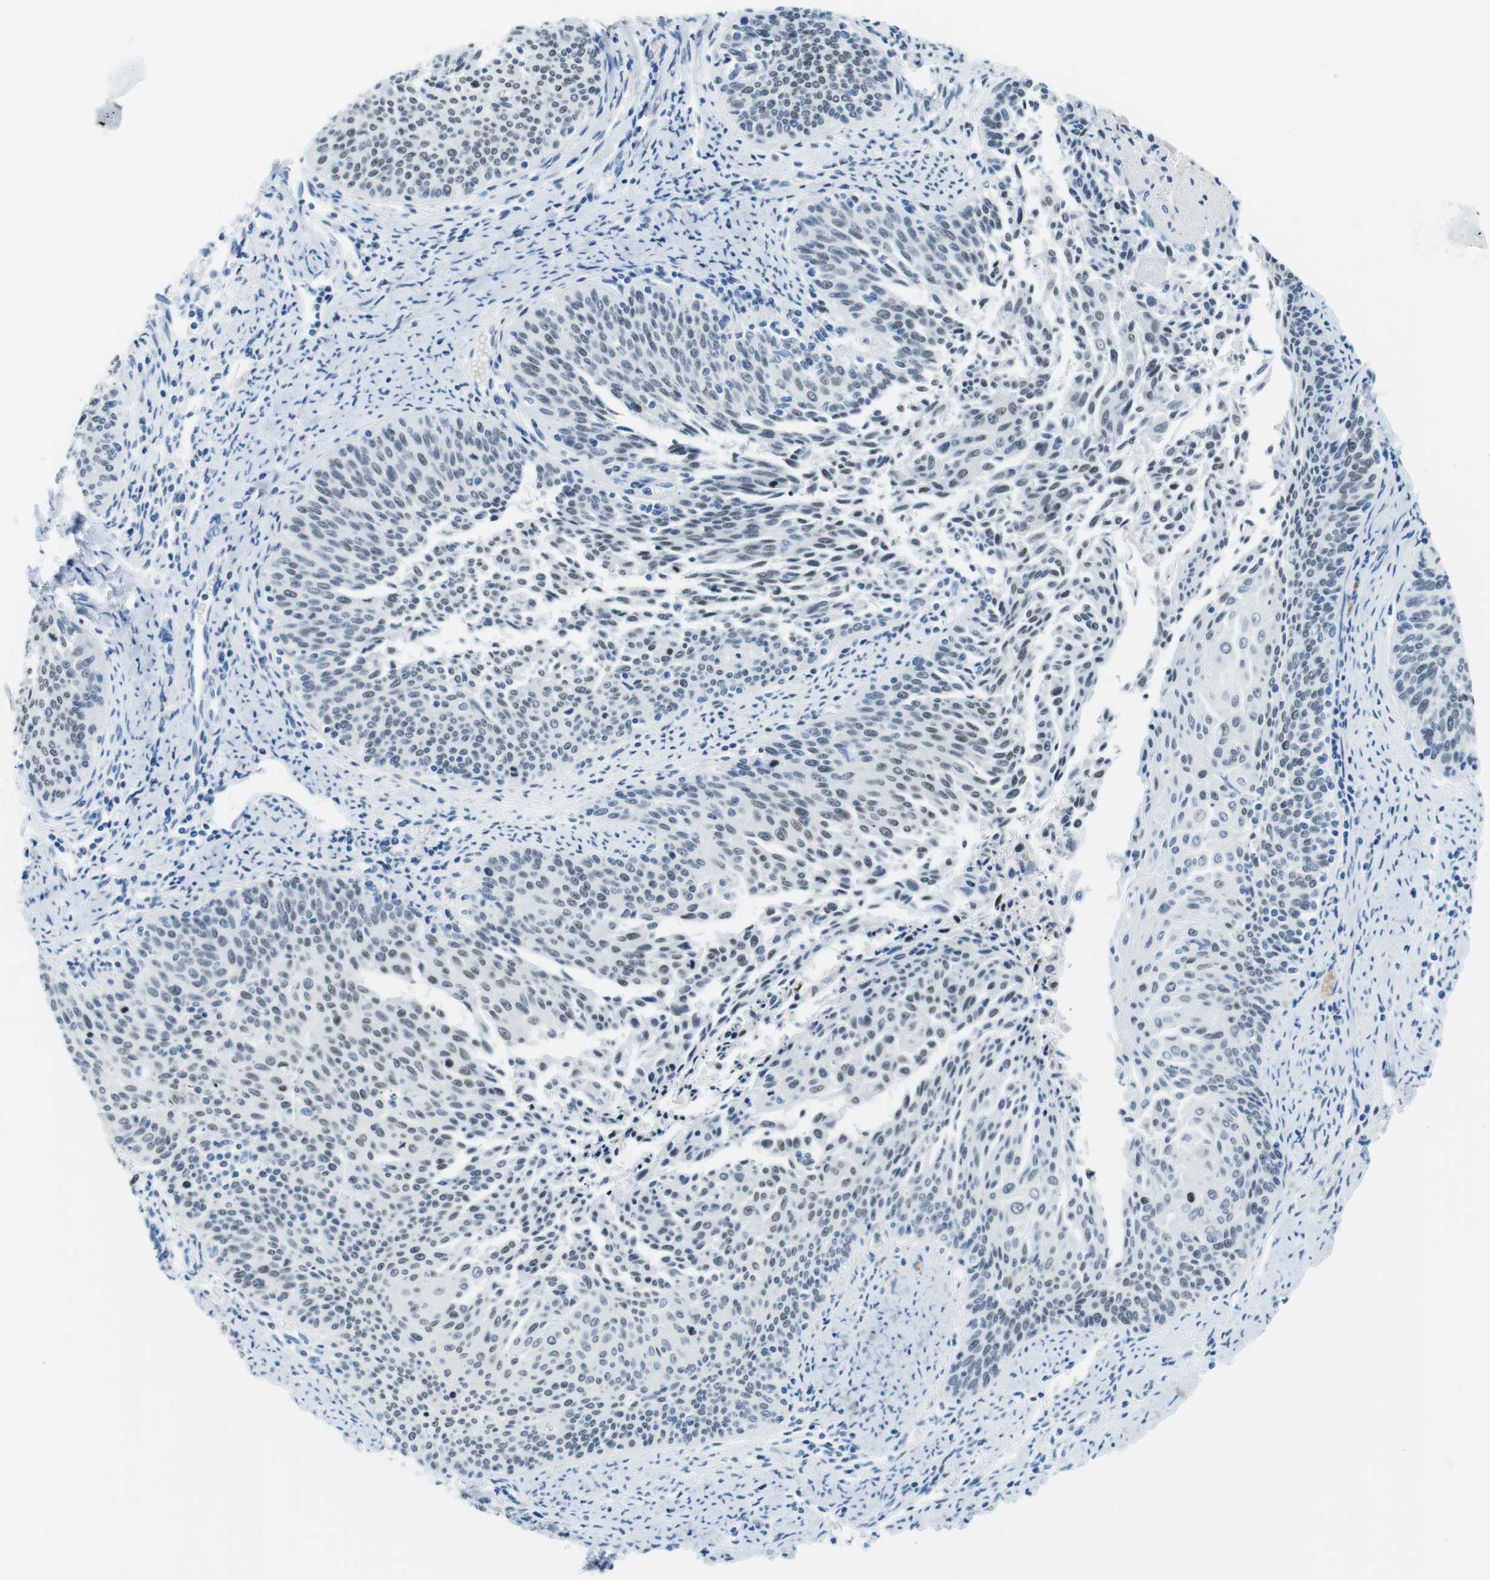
{"staining": {"intensity": "weak", "quantity": "25%-75%", "location": "nuclear"}, "tissue": "cervical cancer", "cell_type": "Tumor cells", "image_type": "cancer", "snomed": [{"axis": "morphology", "description": "Squamous cell carcinoma, NOS"}, {"axis": "topography", "description": "Cervix"}], "caption": "The micrograph exhibits a brown stain indicating the presence of a protein in the nuclear of tumor cells in cervical squamous cell carcinoma.", "gene": "TFAP2C", "patient": {"sex": "female", "age": 55}}